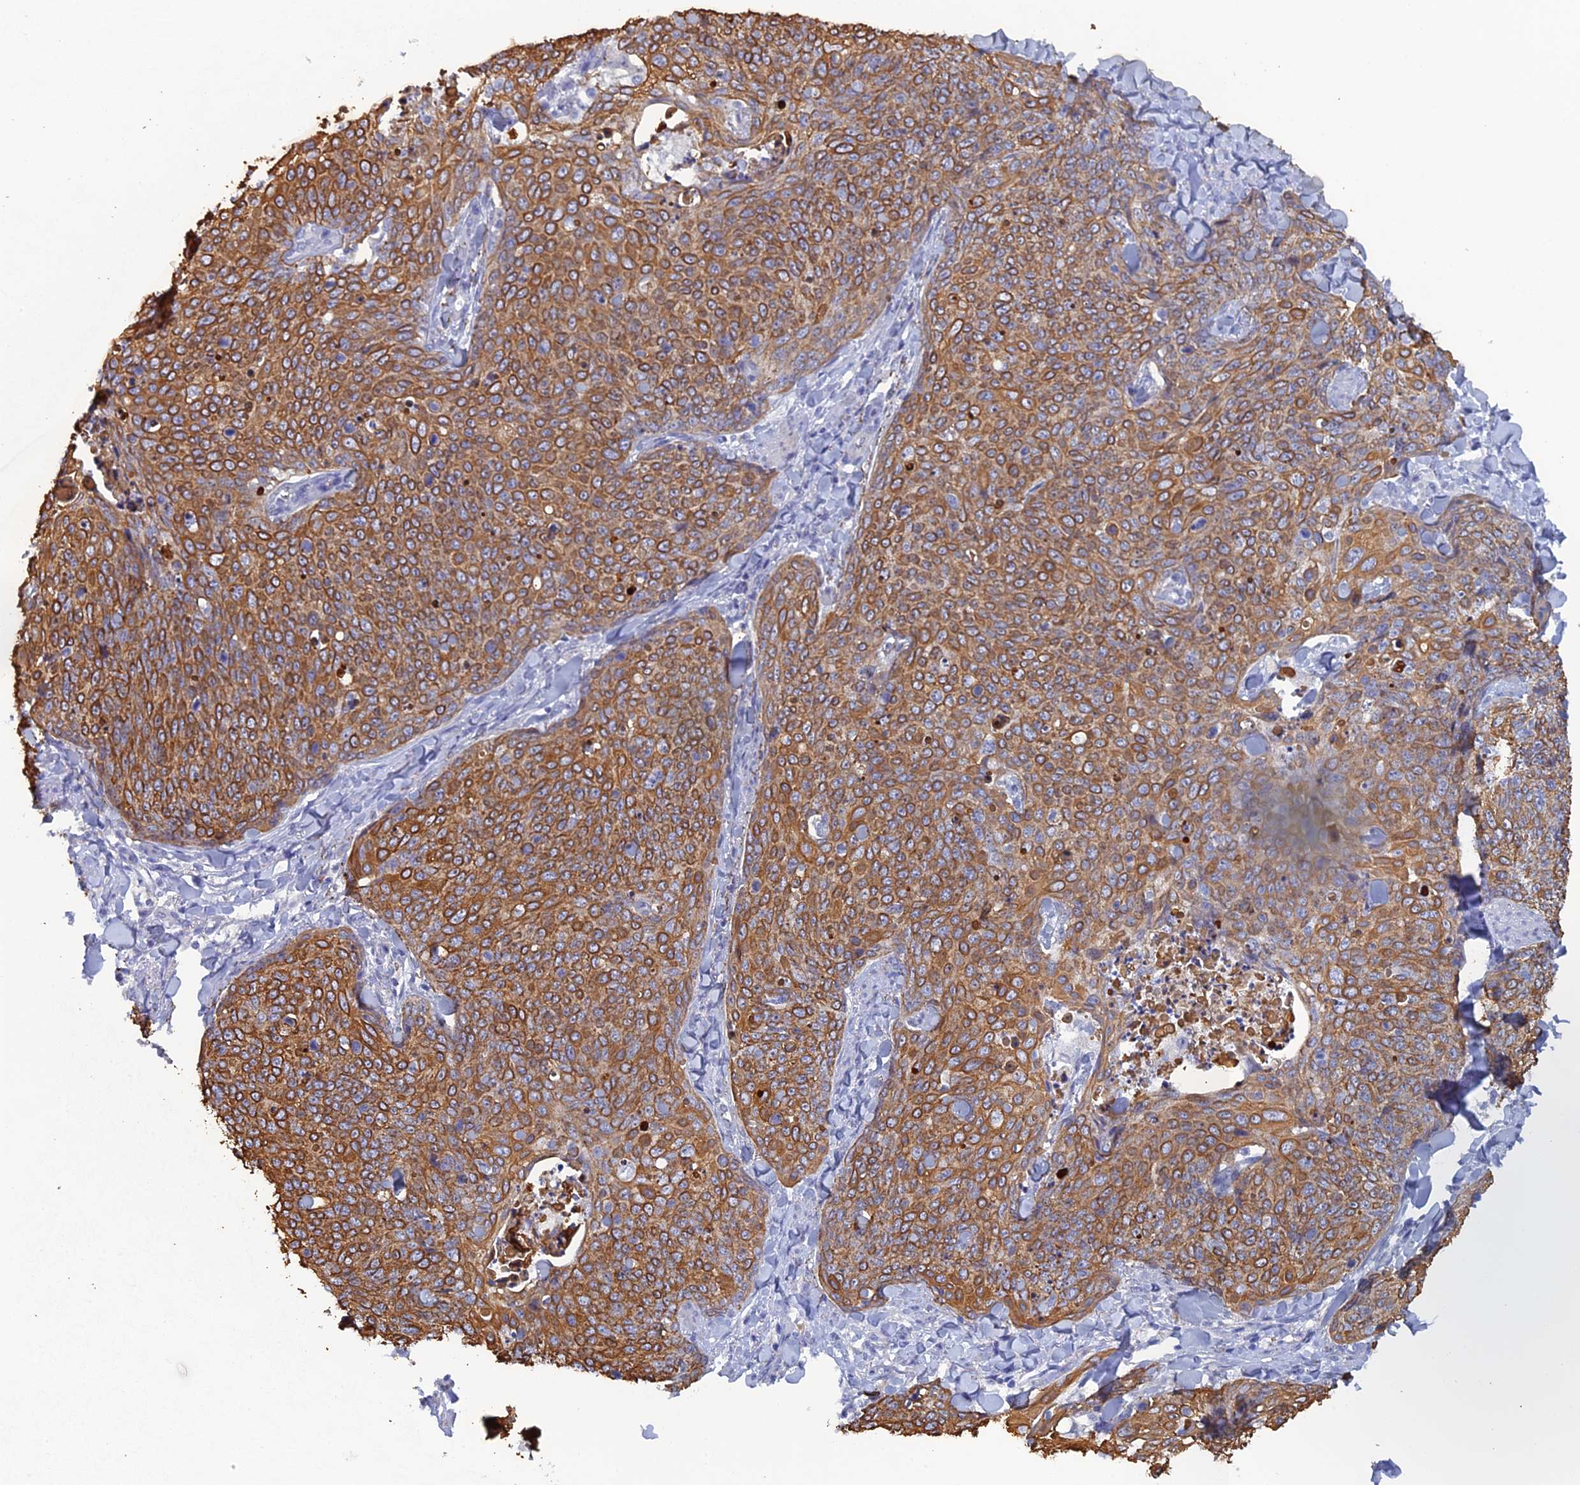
{"staining": {"intensity": "moderate", "quantity": ">75%", "location": "cytoplasmic/membranous"}, "tissue": "skin cancer", "cell_type": "Tumor cells", "image_type": "cancer", "snomed": [{"axis": "morphology", "description": "Squamous cell carcinoma, NOS"}, {"axis": "topography", "description": "Skin"}, {"axis": "topography", "description": "Vulva"}], "caption": "Human skin cancer stained for a protein (brown) reveals moderate cytoplasmic/membranous positive staining in about >75% of tumor cells.", "gene": "SRFBP1", "patient": {"sex": "female", "age": 85}}